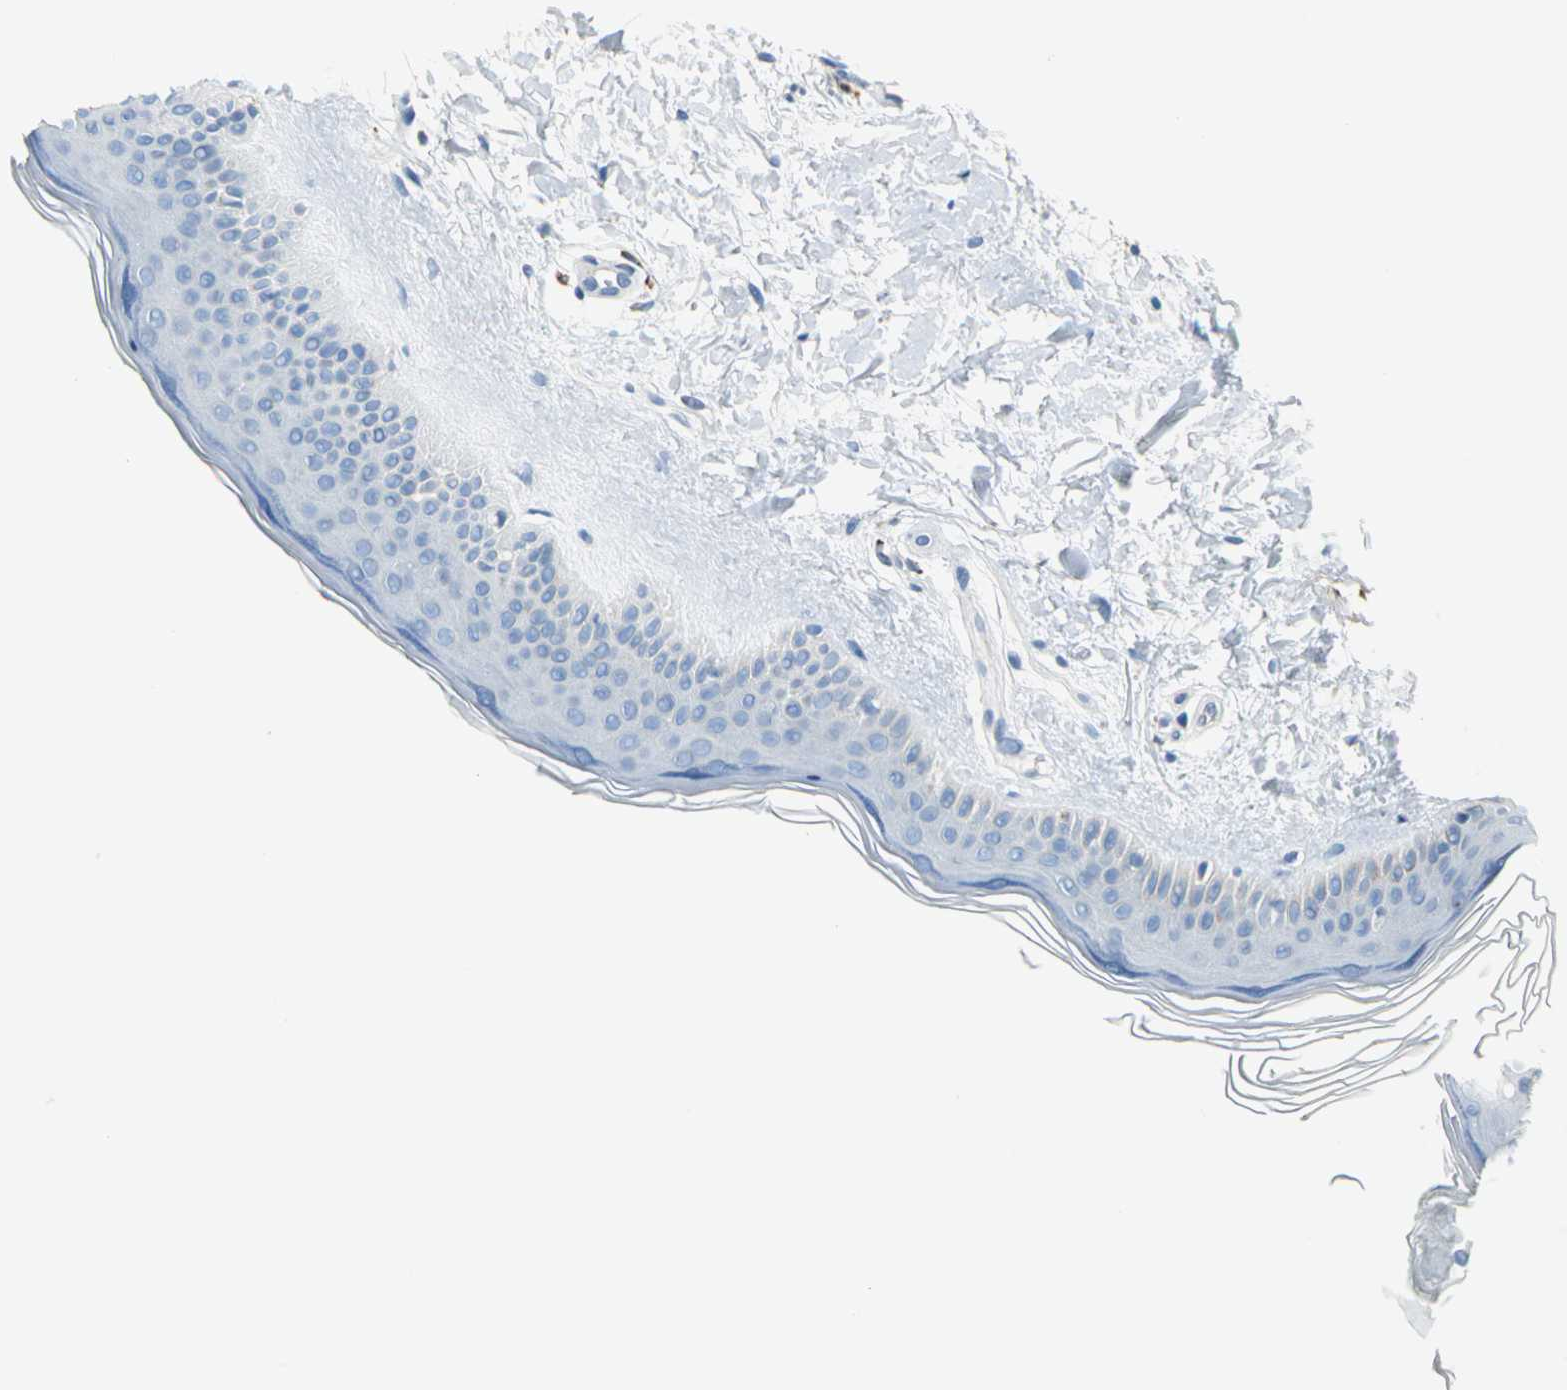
{"staining": {"intensity": "negative", "quantity": "none", "location": "none"}, "tissue": "skin", "cell_type": "Fibroblasts", "image_type": "normal", "snomed": [{"axis": "morphology", "description": "Normal tissue, NOS"}, {"axis": "topography", "description": "Skin"}], "caption": "A histopathology image of skin stained for a protein displays no brown staining in fibroblasts. (Stains: DAB IHC with hematoxylin counter stain, Microscopy: brightfield microscopy at high magnification).", "gene": "ALOX15", "patient": {"sex": "female", "age": 19}}